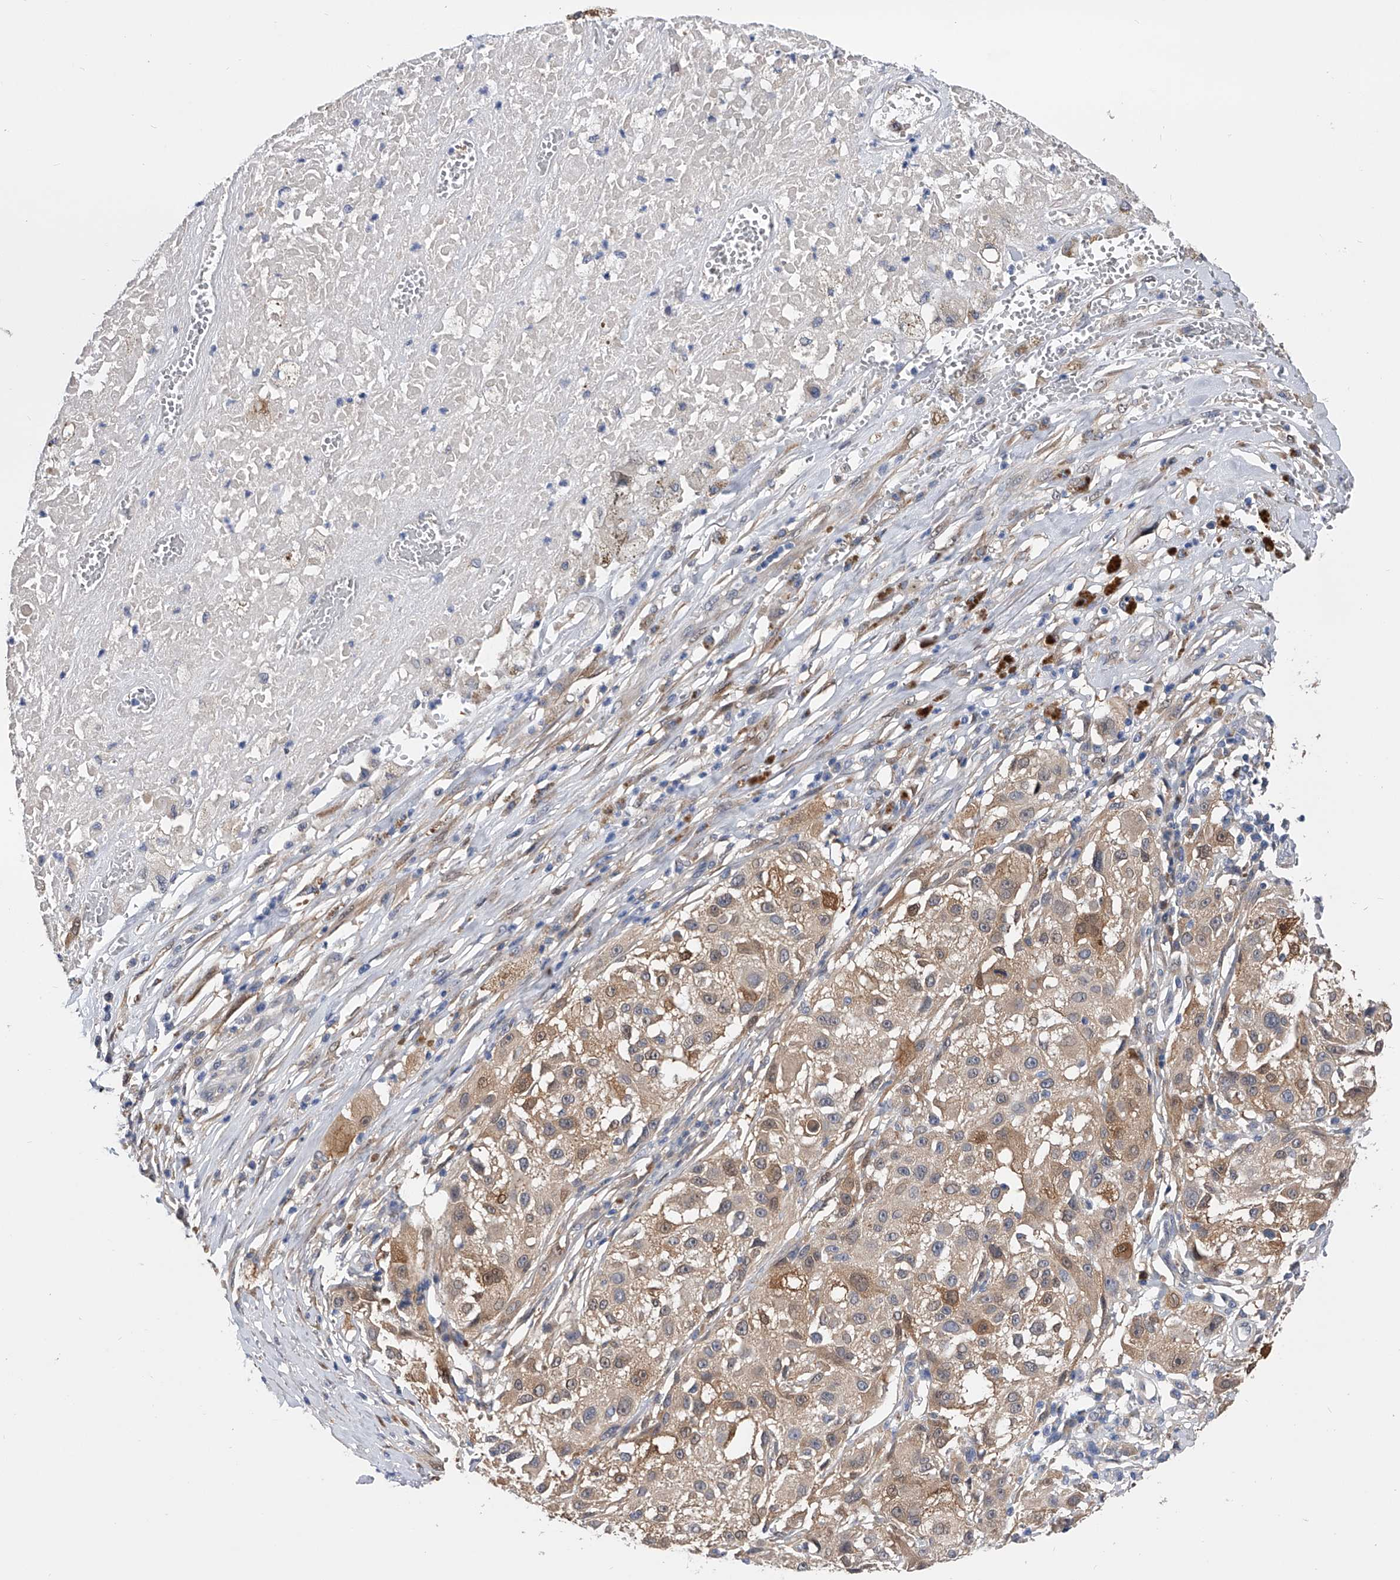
{"staining": {"intensity": "weak", "quantity": "25%-75%", "location": "cytoplasmic/membranous"}, "tissue": "melanoma", "cell_type": "Tumor cells", "image_type": "cancer", "snomed": [{"axis": "morphology", "description": "Necrosis, NOS"}, {"axis": "morphology", "description": "Malignant melanoma, NOS"}, {"axis": "topography", "description": "Skin"}], "caption": "Melanoma stained with DAB (3,3'-diaminobenzidine) IHC demonstrates low levels of weak cytoplasmic/membranous staining in about 25%-75% of tumor cells.", "gene": "PGM3", "patient": {"sex": "female", "age": 87}}